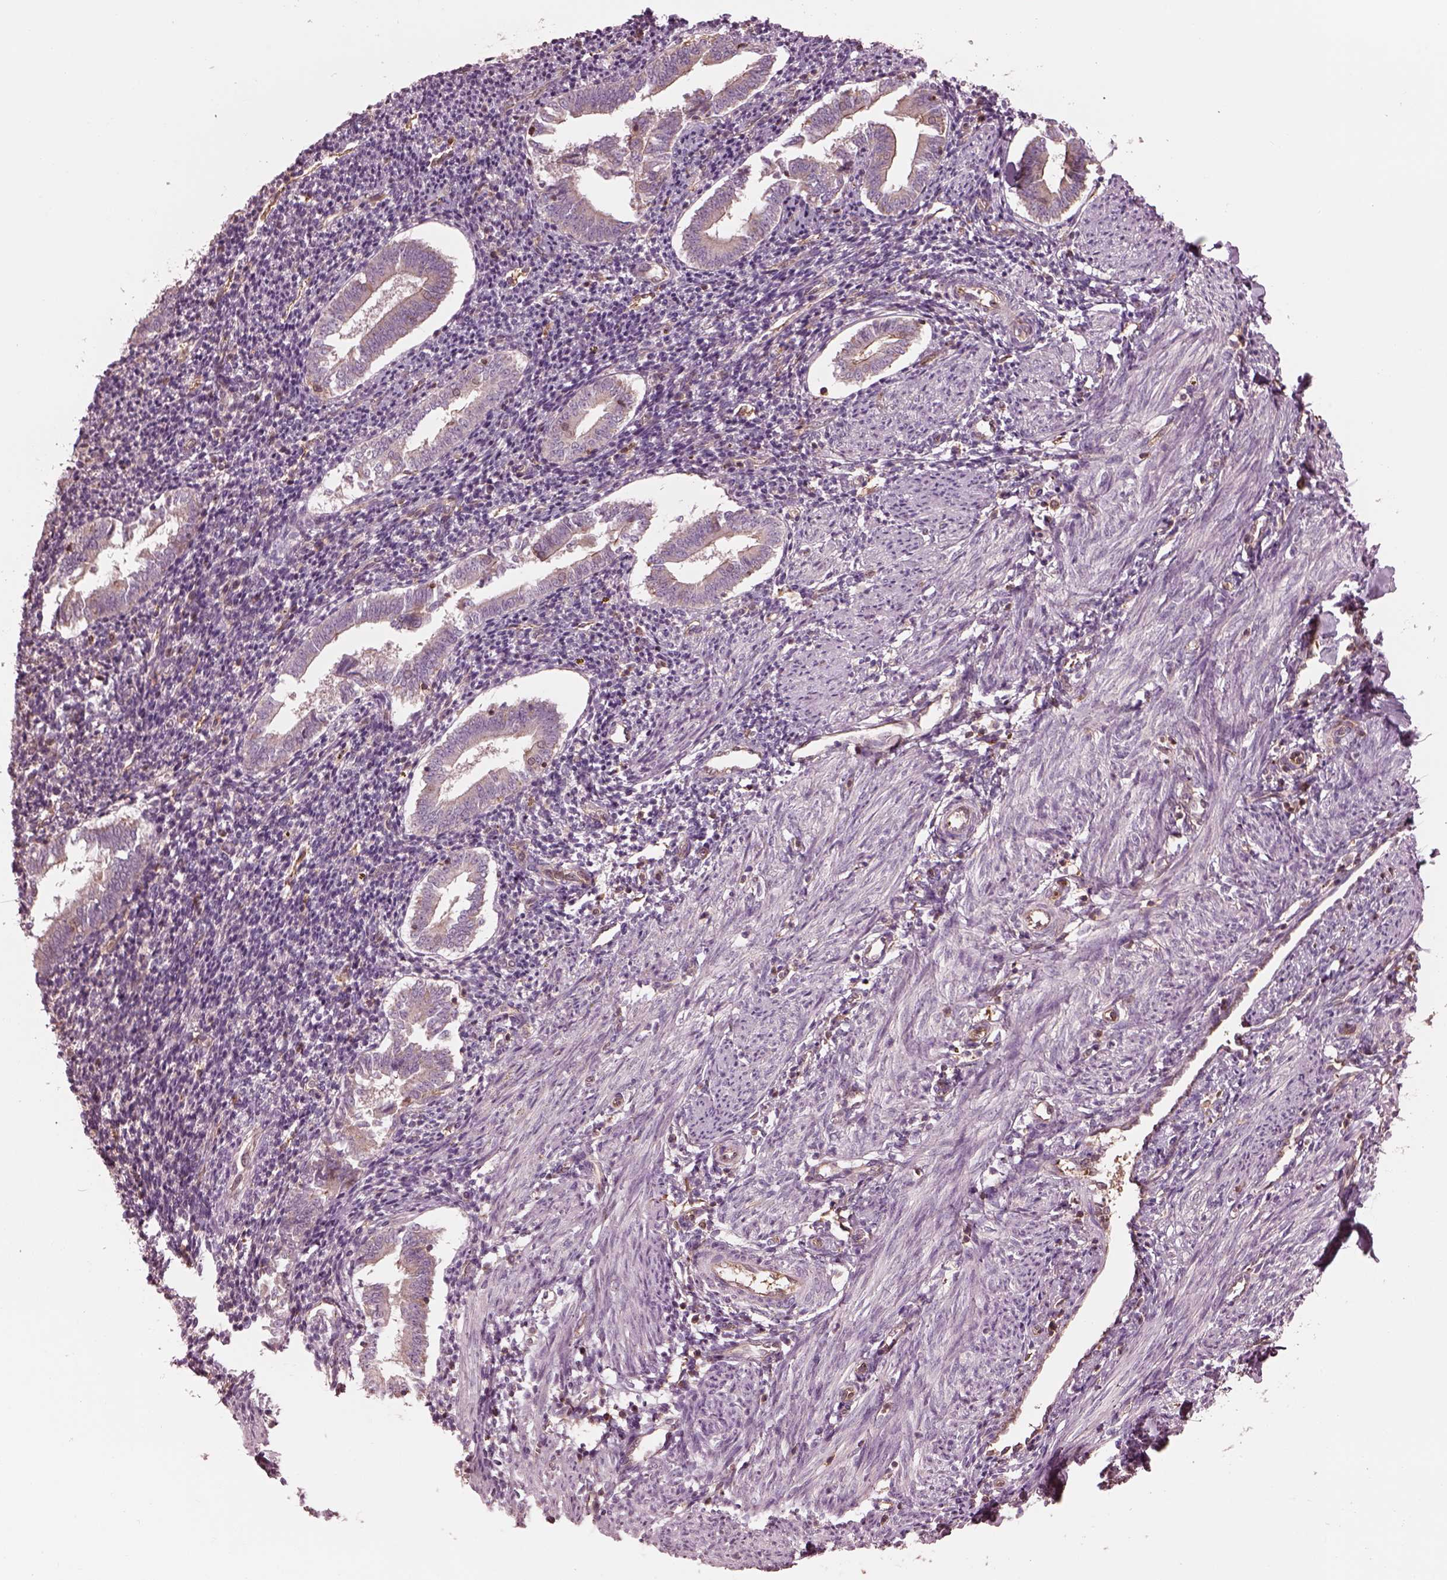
{"staining": {"intensity": "negative", "quantity": "none", "location": "none"}, "tissue": "endometrium", "cell_type": "Cells in endometrial stroma", "image_type": "normal", "snomed": [{"axis": "morphology", "description": "Normal tissue, NOS"}, {"axis": "topography", "description": "Endometrium"}], "caption": "A histopathology image of endometrium stained for a protein reveals no brown staining in cells in endometrial stroma. (Brightfield microscopy of DAB IHC at high magnification).", "gene": "STK33", "patient": {"sex": "female", "age": 25}}